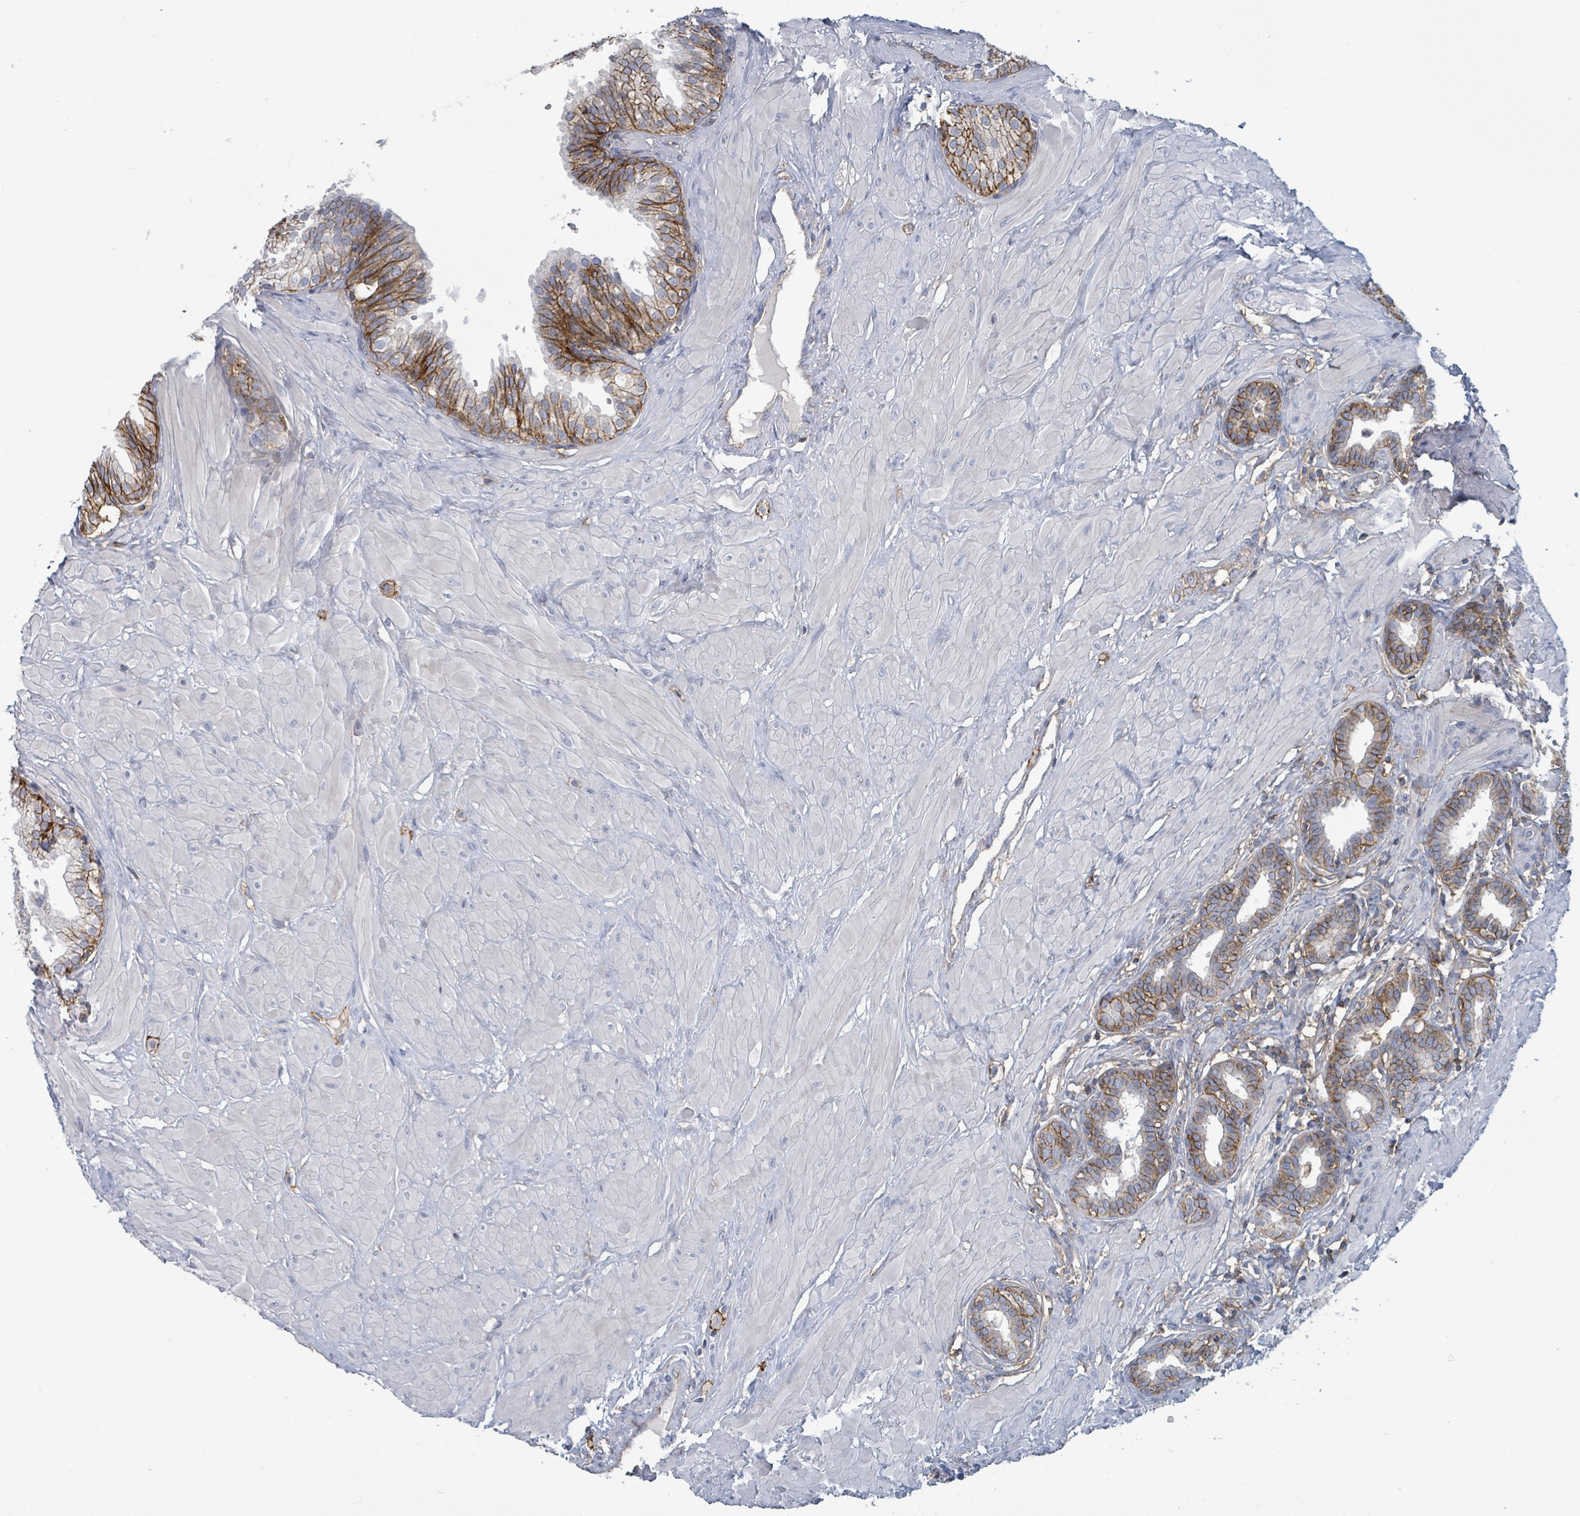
{"staining": {"intensity": "strong", "quantity": "25%-75%", "location": "cytoplasmic/membranous"}, "tissue": "prostate", "cell_type": "Glandular cells", "image_type": "normal", "snomed": [{"axis": "morphology", "description": "Normal tissue, NOS"}, {"axis": "topography", "description": "Prostate"}, {"axis": "topography", "description": "Peripheral nerve tissue"}], "caption": "Protein analysis of benign prostate reveals strong cytoplasmic/membranous positivity in about 25%-75% of glandular cells.", "gene": "TNFRSF14", "patient": {"sex": "male", "age": 55}}